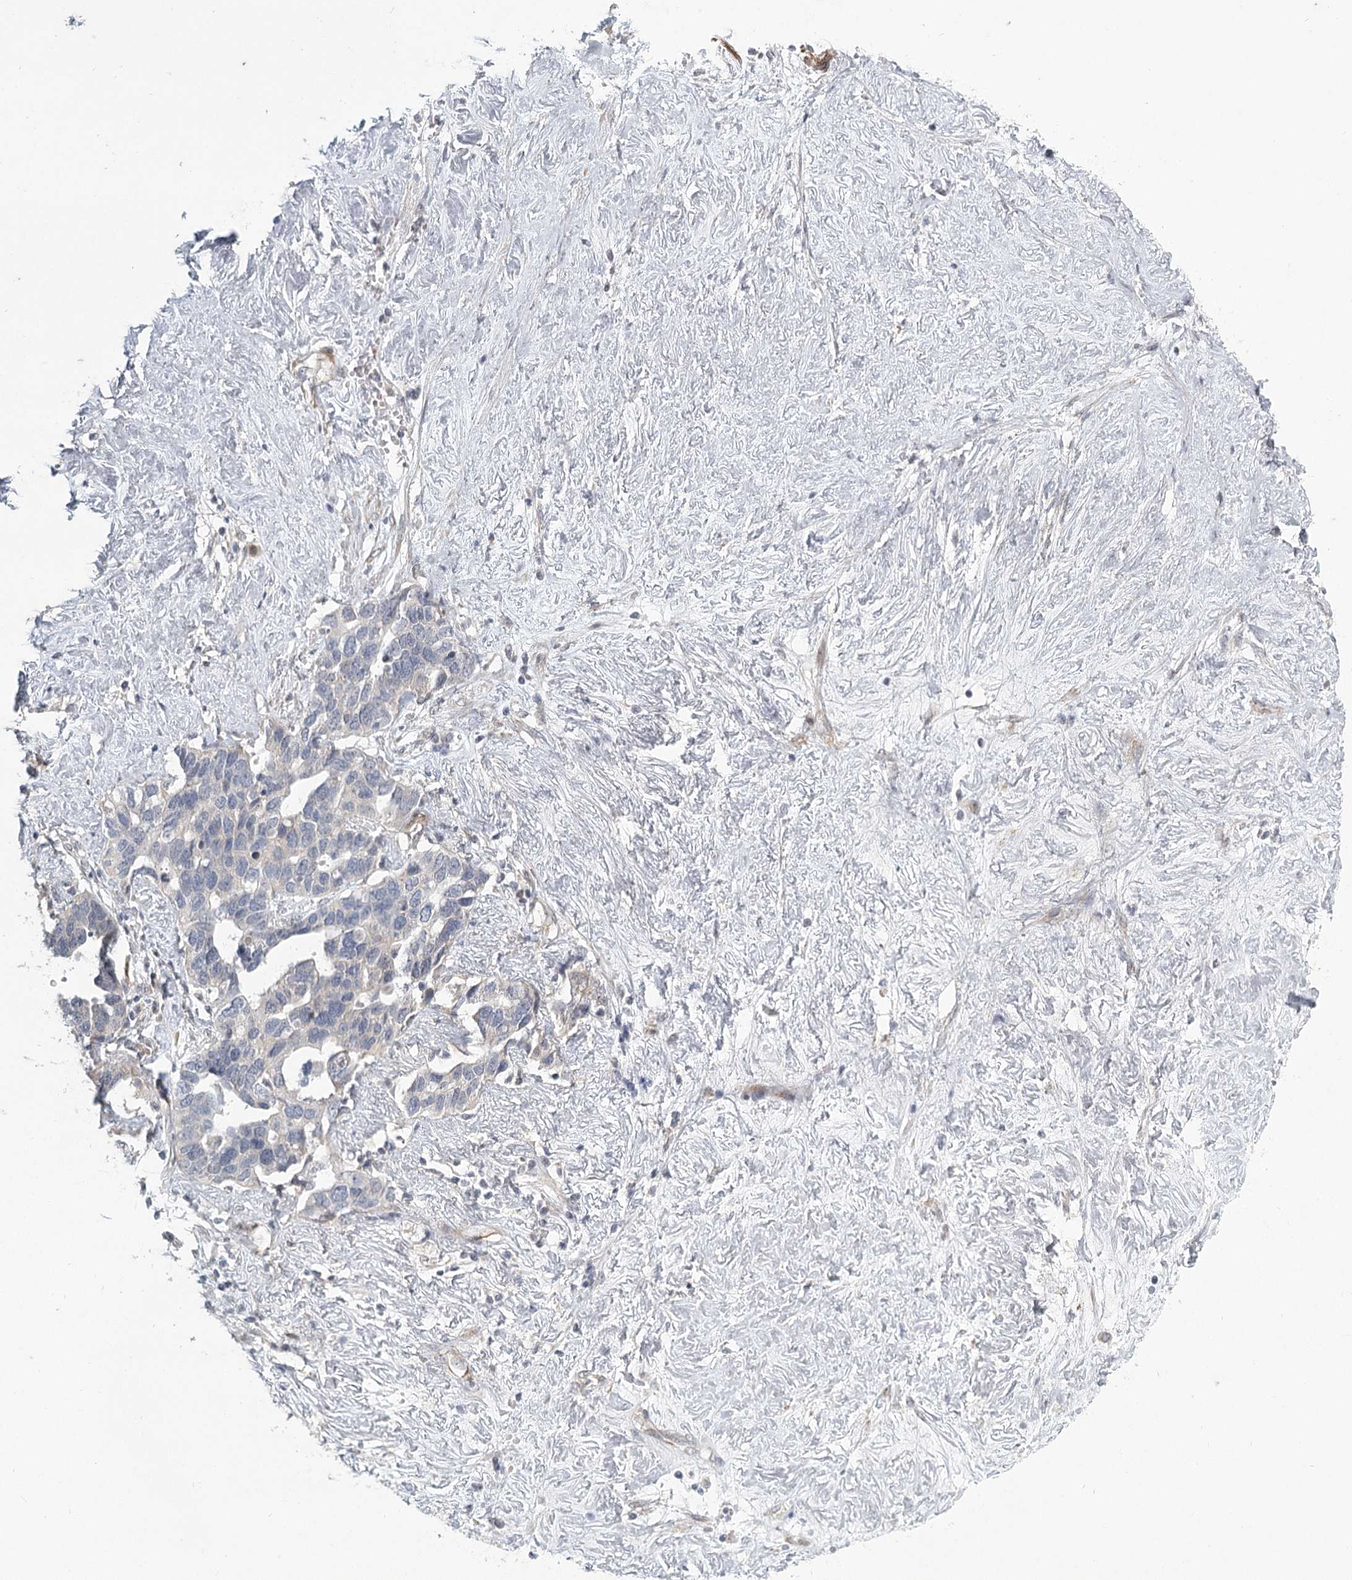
{"staining": {"intensity": "negative", "quantity": "none", "location": "none"}, "tissue": "ovarian cancer", "cell_type": "Tumor cells", "image_type": "cancer", "snomed": [{"axis": "morphology", "description": "Cystadenocarcinoma, serous, NOS"}, {"axis": "topography", "description": "Ovary"}], "caption": "Immunohistochemistry micrograph of neoplastic tissue: ovarian serous cystadenocarcinoma stained with DAB exhibits no significant protein expression in tumor cells. Brightfield microscopy of immunohistochemistry stained with DAB (3,3'-diaminobenzidine) (brown) and hematoxylin (blue), captured at high magnification.", "gene": "MEPE", "patient": {"sex": "female", "age": 54}}